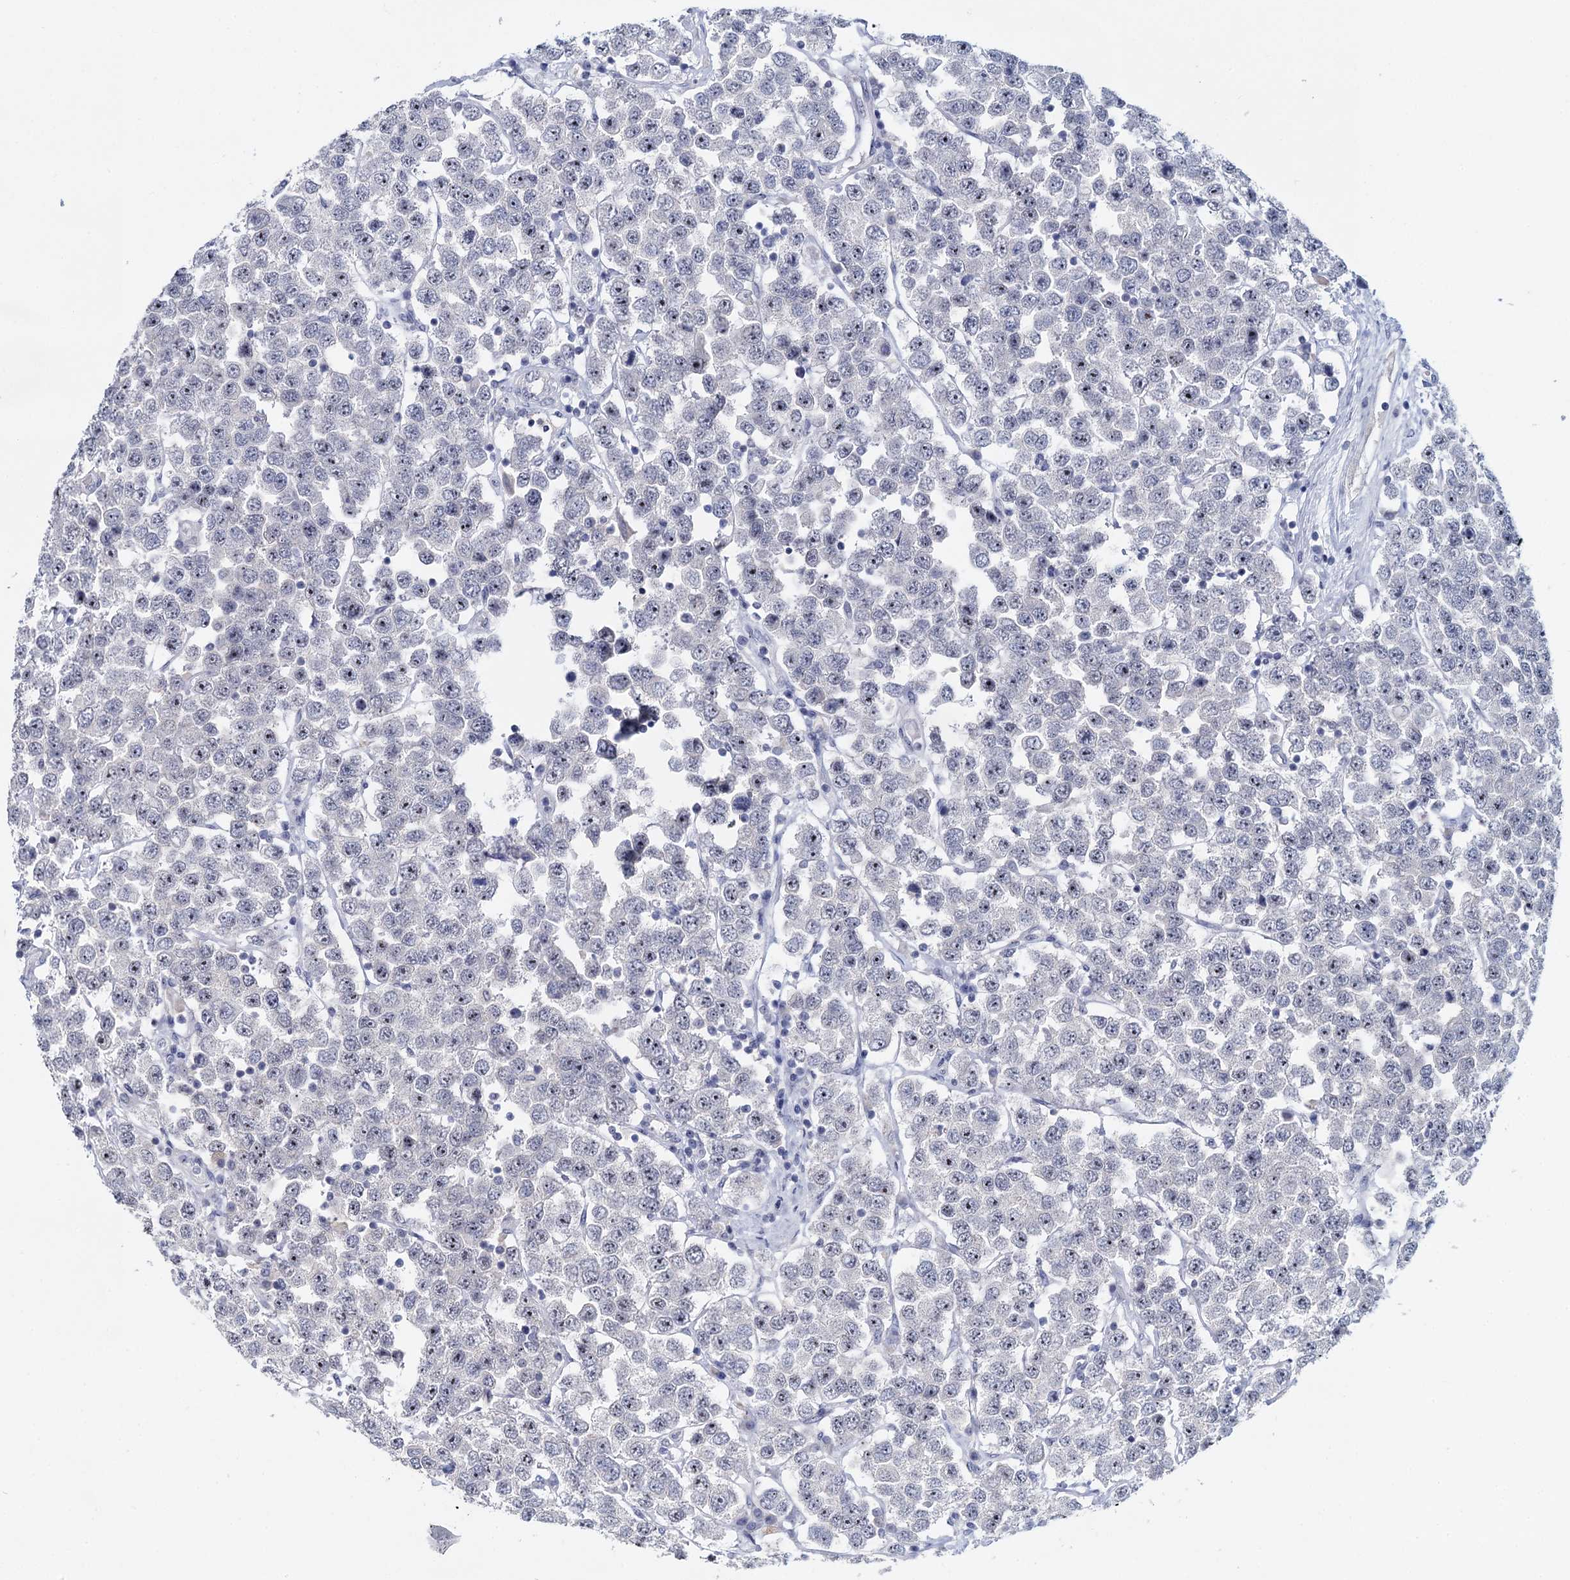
{"staining": {"intensity": "negative", "quantity": "none", "location": "none"}, "tissue": "testis cancer", "cell_type": "Tumor cells", "image_type": "cancer", "snomed": [{"axis": "morphology", "description": "Seminoma, NOS"}, {"axis": "topography", "description": "Testis"}], "caption": "IHC of human testis cancer (seminoma) exhibits no staining in tumor cells. Nuclei are stained in blue.", "gene": "SFN", "patient": {"sex": "male", "age": 28}}